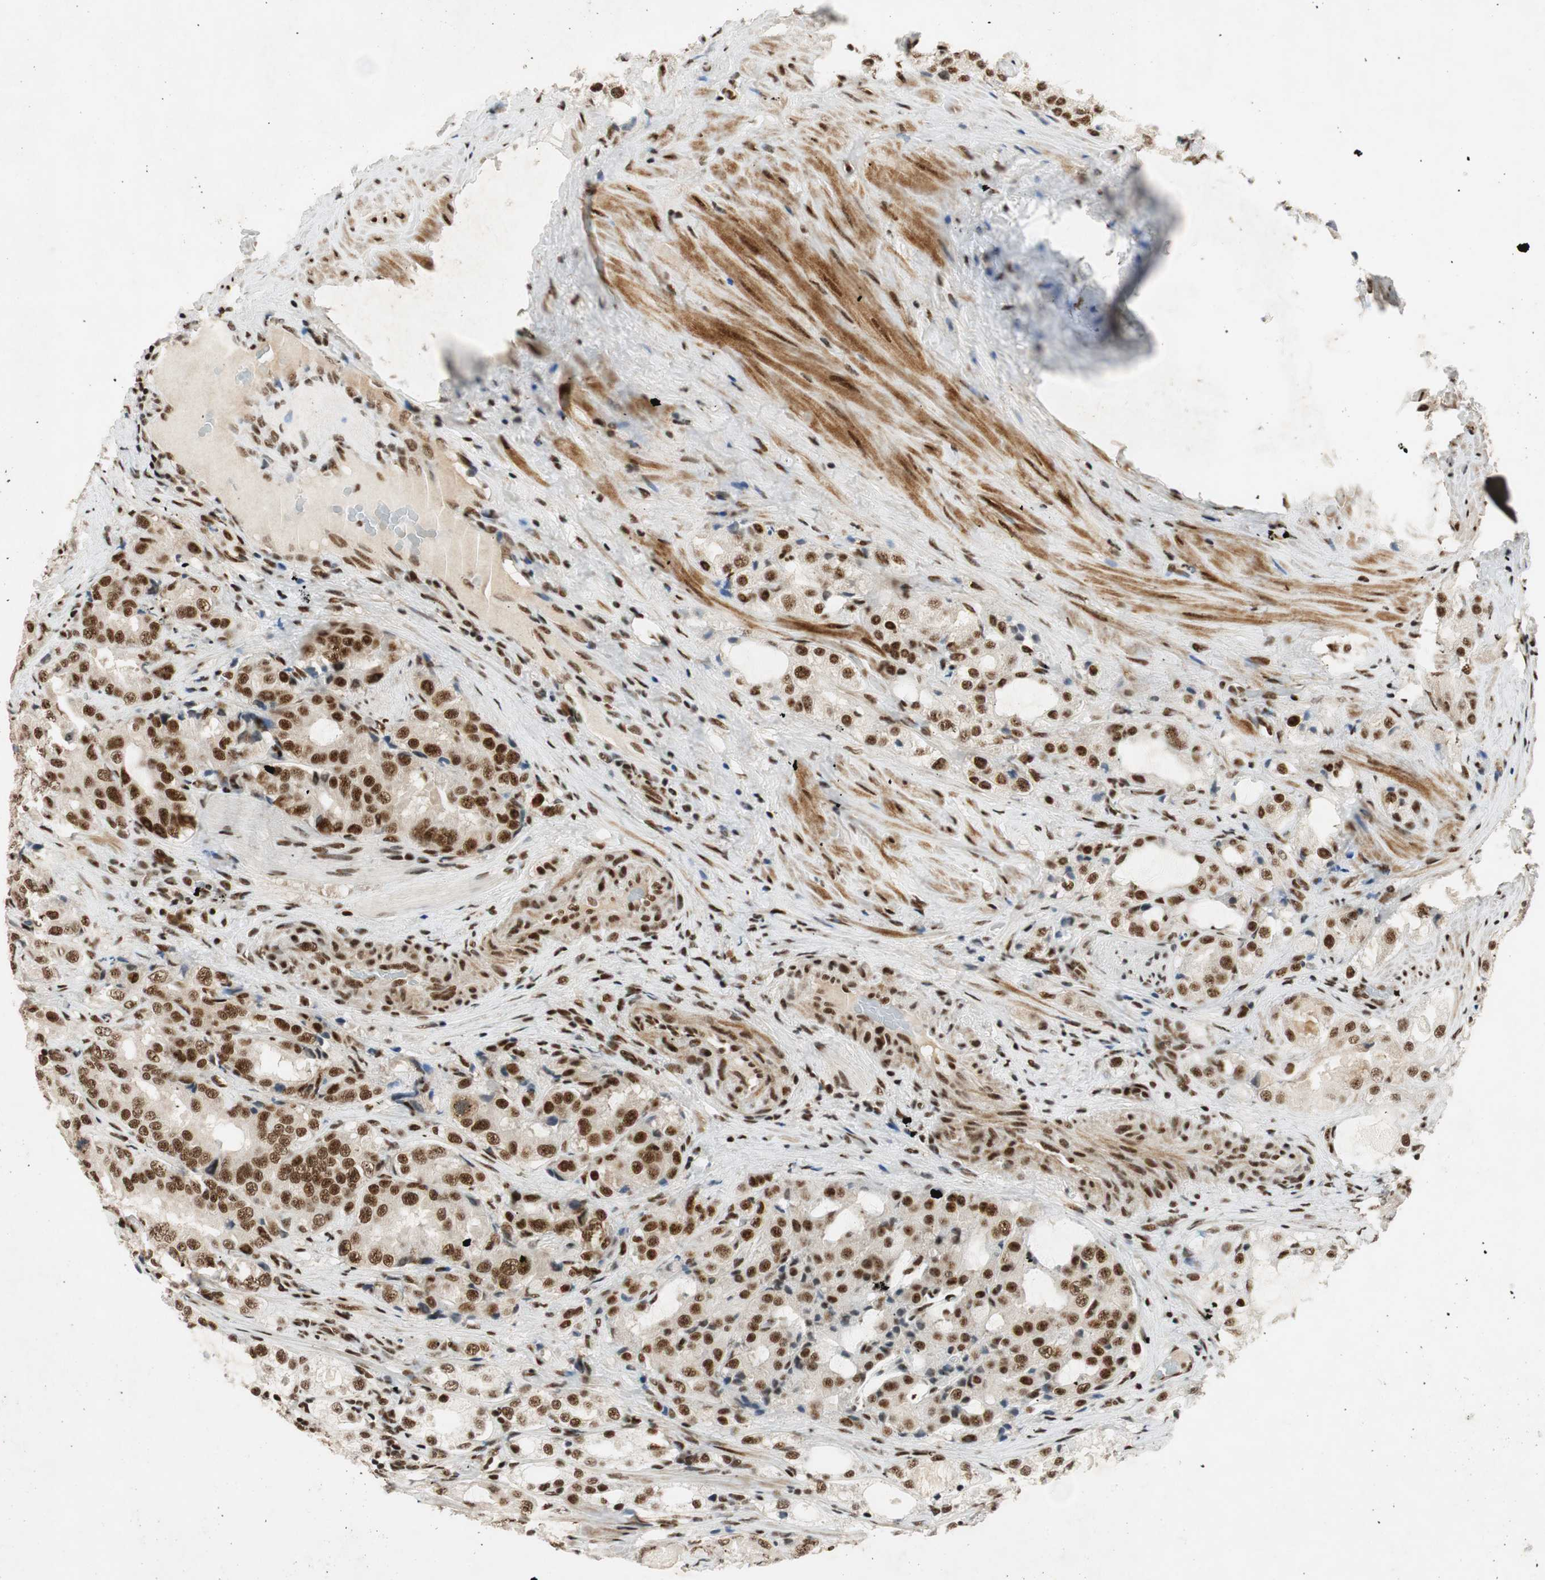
{"staining": {"intensity": "strong", "quantity": ">75%", "location": "nuclear"}, "tissue": "prostate cancer", "cell_type": "Tumor cells", "image_type": "cancer", "snomed": [{"axis": "morphology", "description": "Adenocarcinoma, High grade"}, {"axis": "topography", "description": "Prostate"}], "caption": "Immunohistochemistry photomicrograph of human adenocarcinoma (high-grade) (prostate) stained for a protein (brown), which reveals high levels of strong nuclear staining in about >75% of tumor cells.", "gene": "NCBP3", "patient": {"sex": "male", "age": 73}}